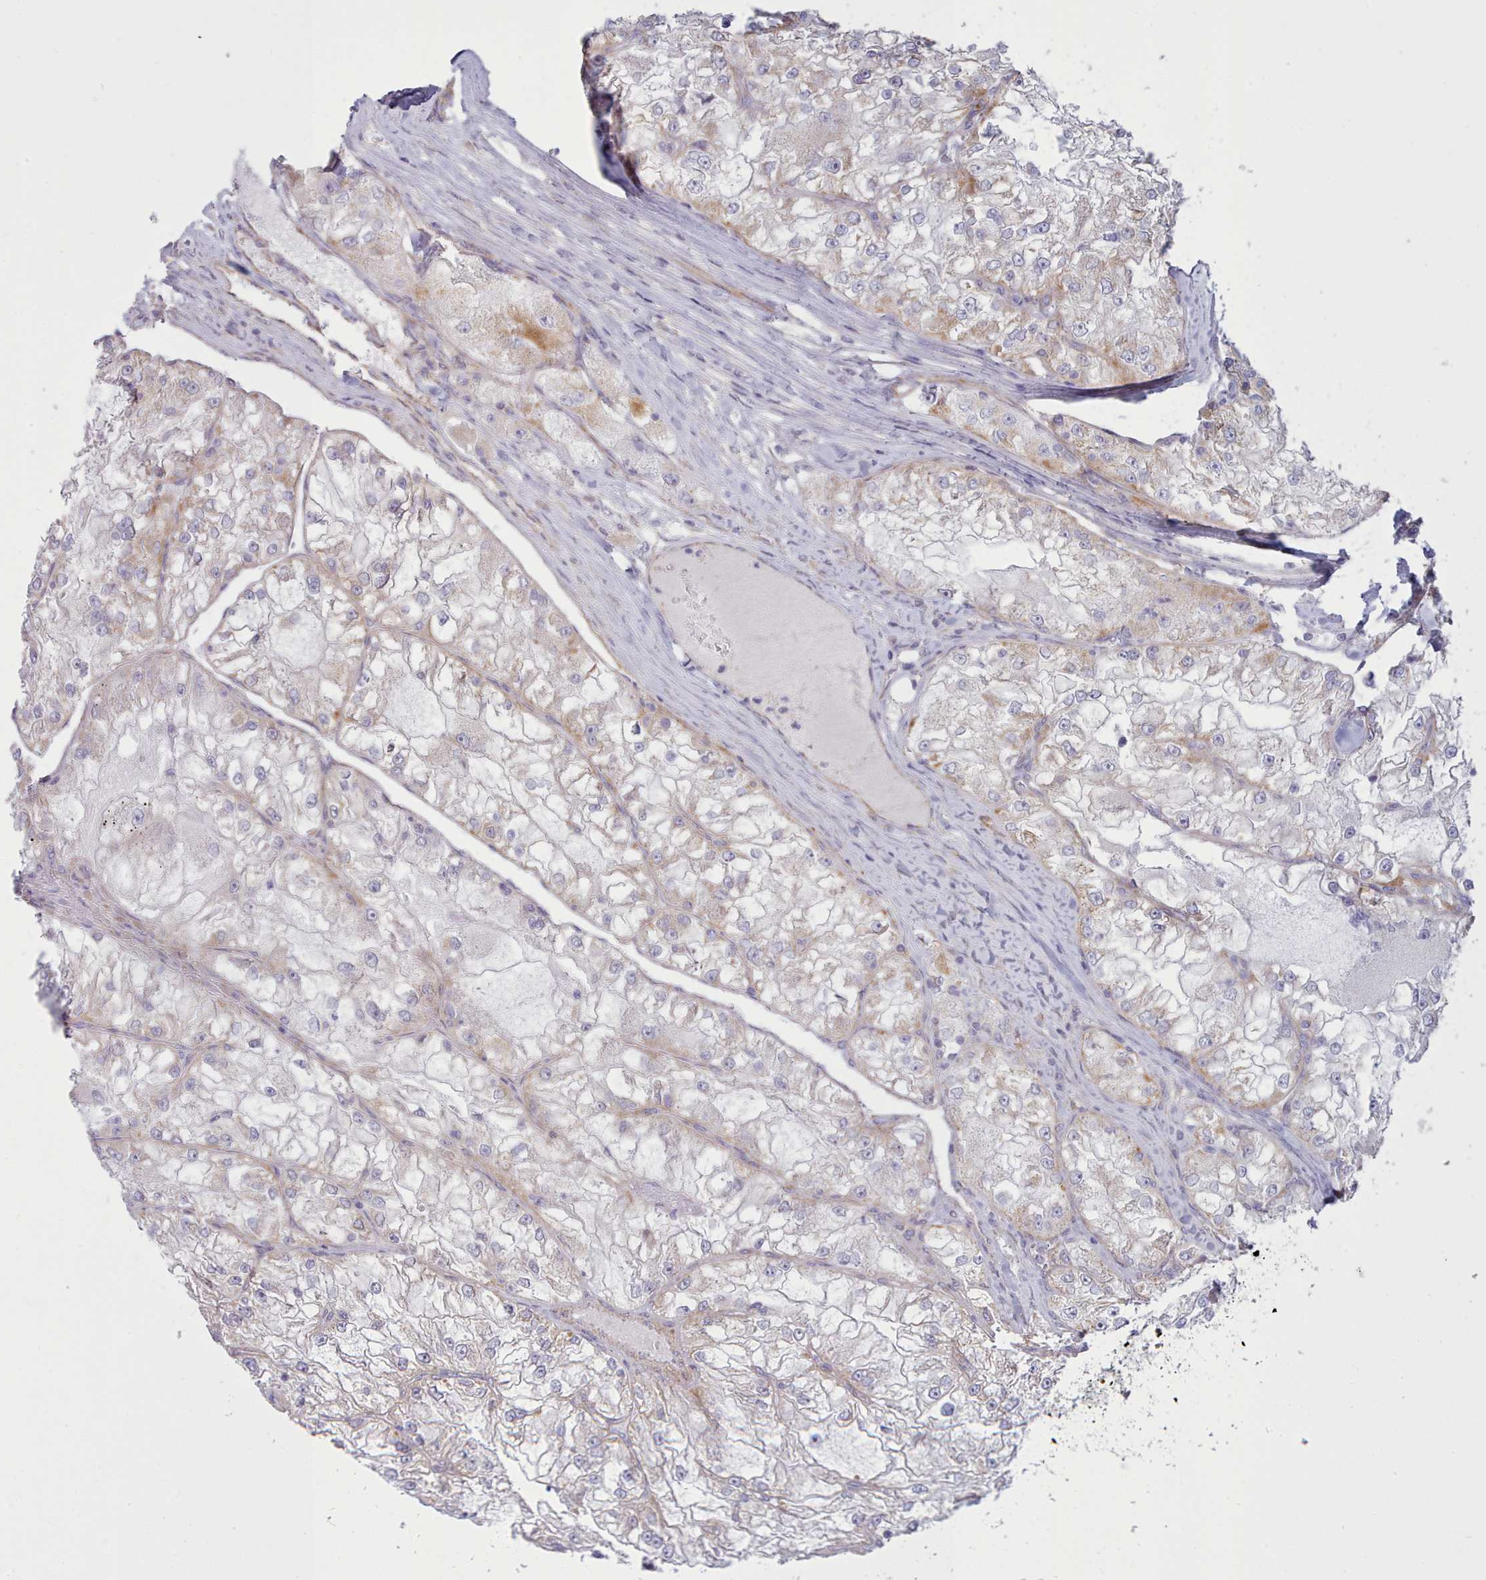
{"staining": {"intensity": "weak", "quantity": "25%-75%", "location": "cytoplasmic/membranous"}, "tissue": "renal cancer", "cell_type": "Tumor cells", "image_type": "cancer", "snomed": [{"axis": "morphology", "description": "Adenocarcinoma, NOS"}, {"axis": "topography", "description": "Kidney"}], "caption": "Adenocarcinoma (renal) tissue demonstrates weak cytoplasmic/membranous staining in about 25%-75% of tumor cells", "gene": "MRPL21", "patient": {"sex": "female", "age": 72}}